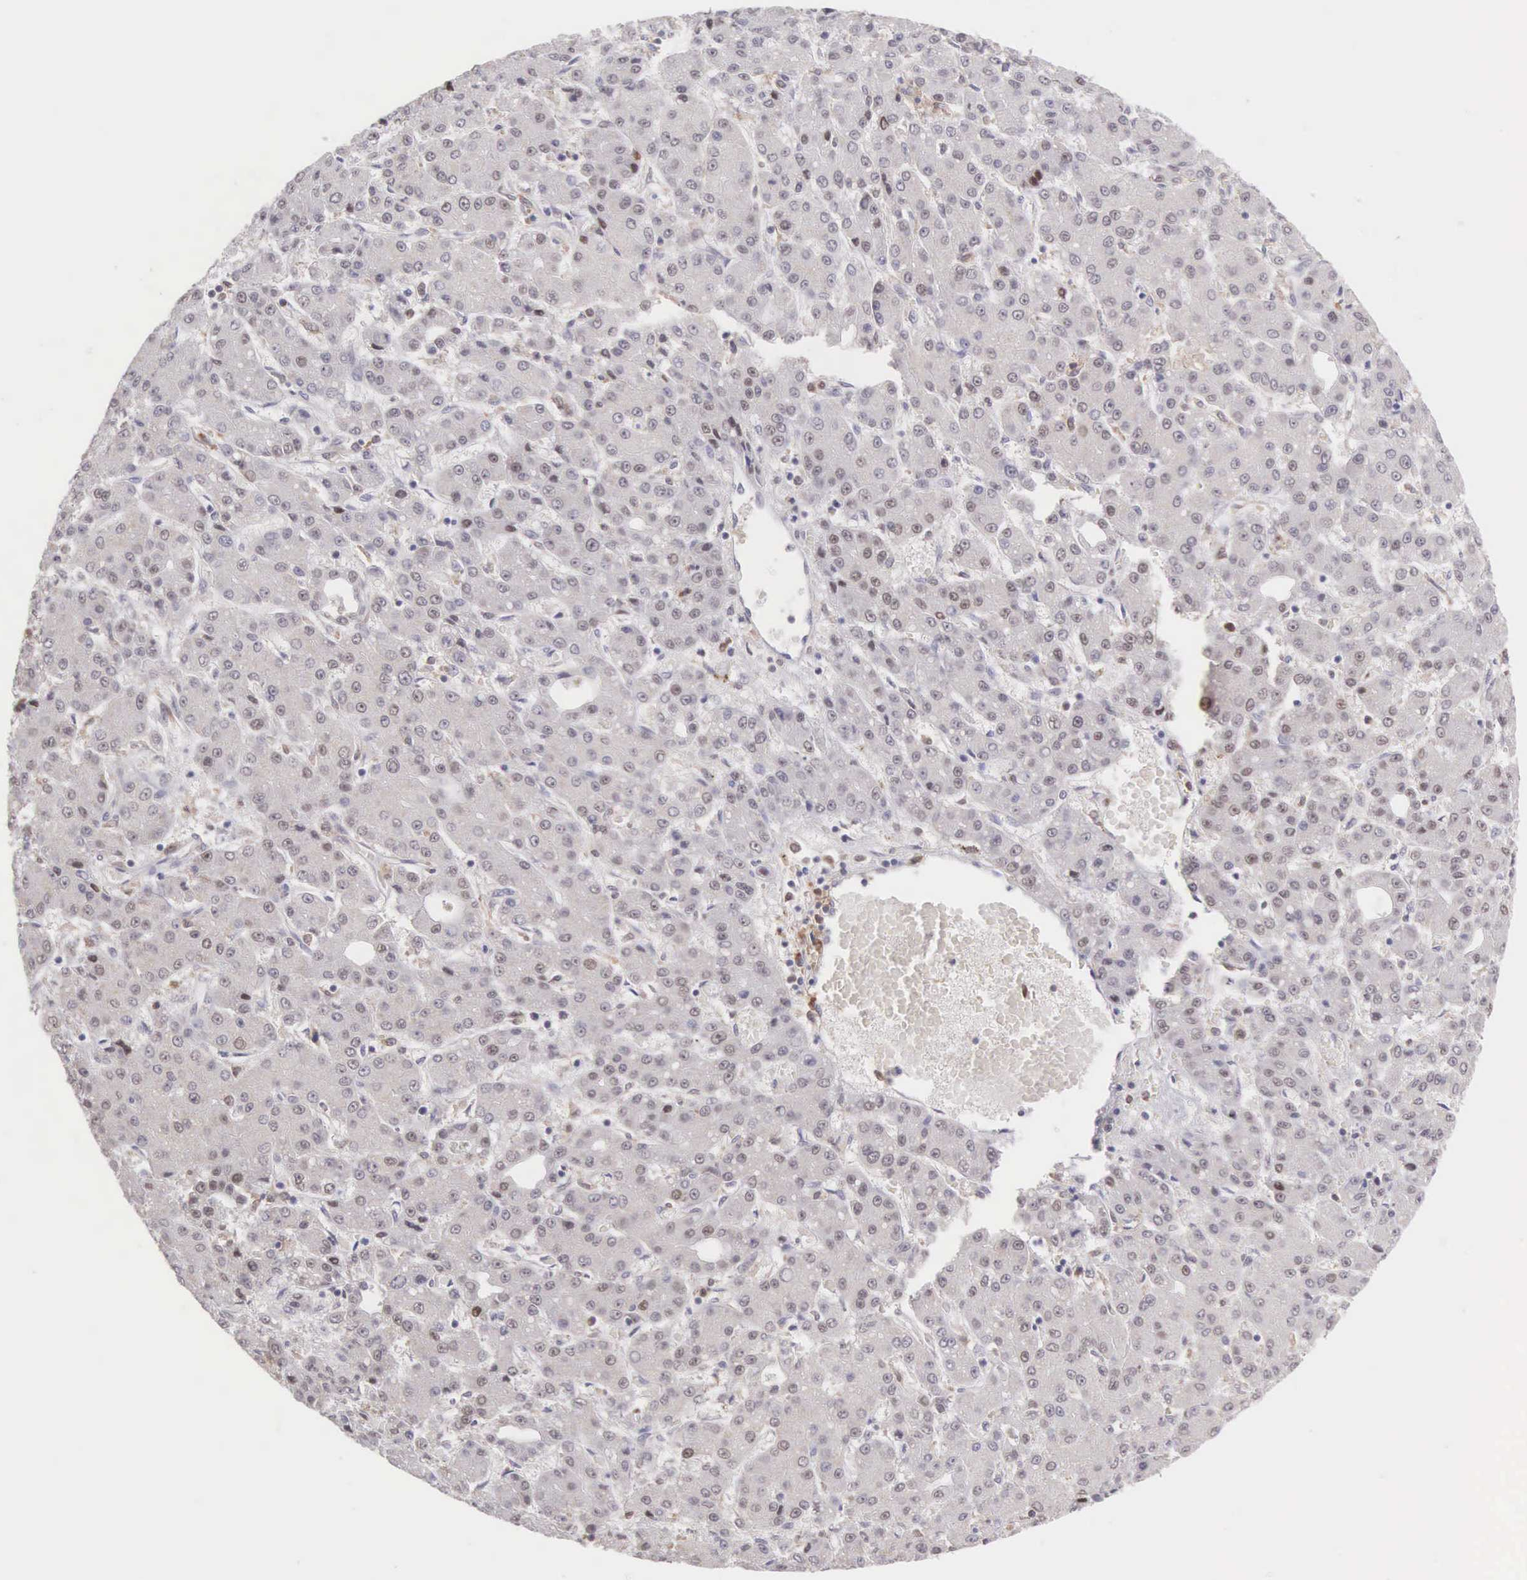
{"staining": {"intensity": "weak", "quantity": "25%-75%", "location": "nuclear"}, "tissue": "liver cancer", "cell_type": "Tumor cells", "image_type": "cancer", "snomed": [{"axis": "morphology", "description": "Carcinoma, Hepatocellular, NOS"}, {"axis": "topography", "description": "Liver"}], "caption": "Liver cancer was stained to show a protein in brown. There is low levels of weak nuclear positivity in approximately 25%-75% of tumor cells.", "gene": "GRK3", "patient": {"sex": "male", "age": 69}}